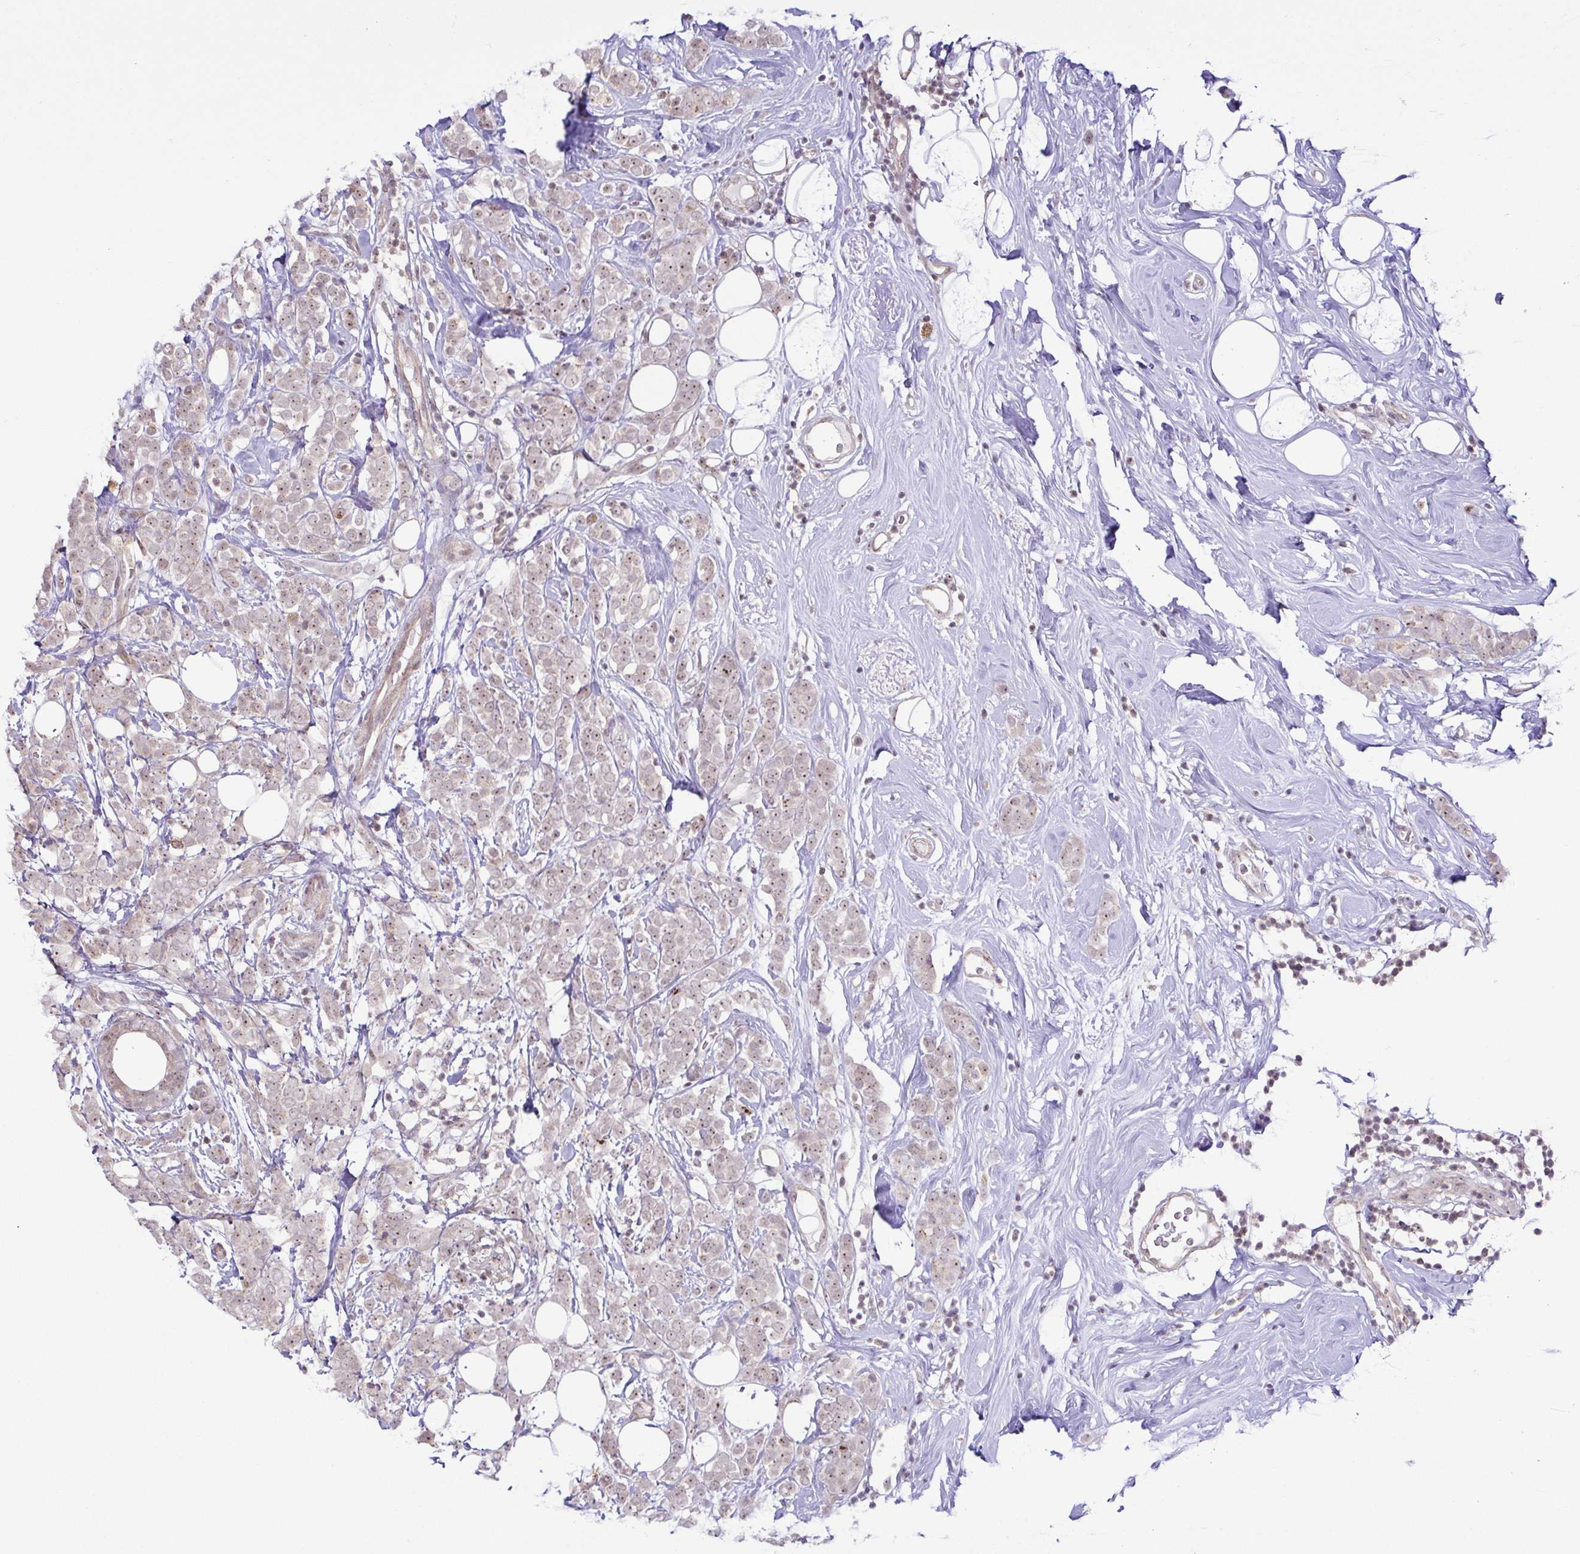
{"staining": {"intensity": "weak", "quantity": "25%-75%", "location": "nuclear"}, "tissue": "breast cancer", "cell_type": "Tumor cells", "image_type": "cancer", "snomed": [{"axis": "morphology", "description": "Lobular carcinoma"}, {"axis": "topography", "description": "Breast"}], "caption": "This micrograph shows immunohistochemistry (IHC) staining of lobular carcinoma (breast), with low weak nuclear expression in about 25%-75% of tumor cells.", "gene": "RSL24D1", "patient": {"sex": "female", "age": 49}}